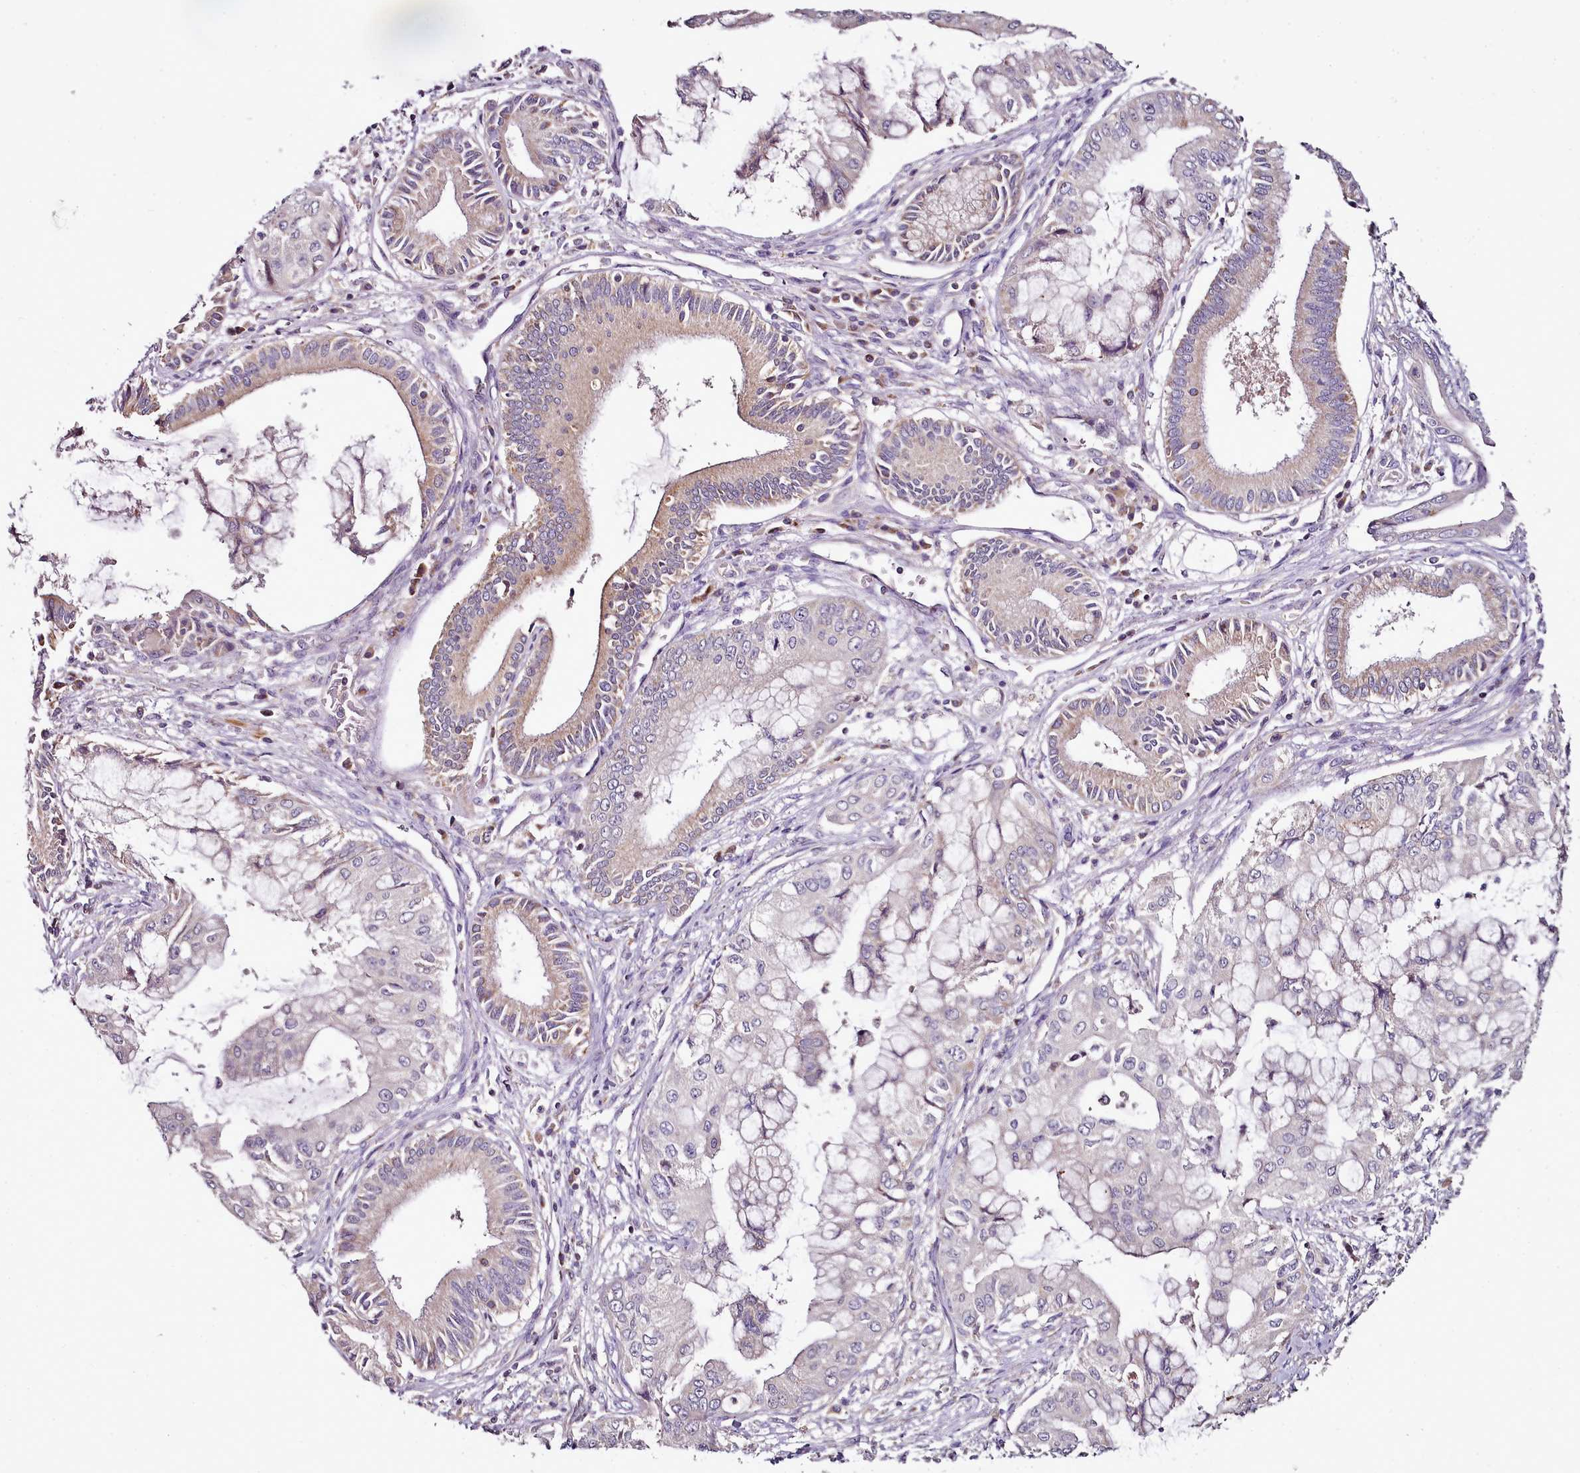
{"staining": {"intensity": "weak", "quantity": "<25%", "location": "cytoplasmic/membranous"}, "tissue": "pancreatic cancer", "cell_type": "Tumor cells", "image_type": "cancer", "snomed": [{"axis": "morphology", "description": "Adenocarcinoma, NOS"}, {"axis": "topography", "description": "Pancreas"}], "caption": "Pancreatic cancer (adenocarcinoma) was stained to show a protein in brown. There is no significant expression in tumor cells.", "gene": "ACSS1", "patient": {"sex": "male", "age": 46}}